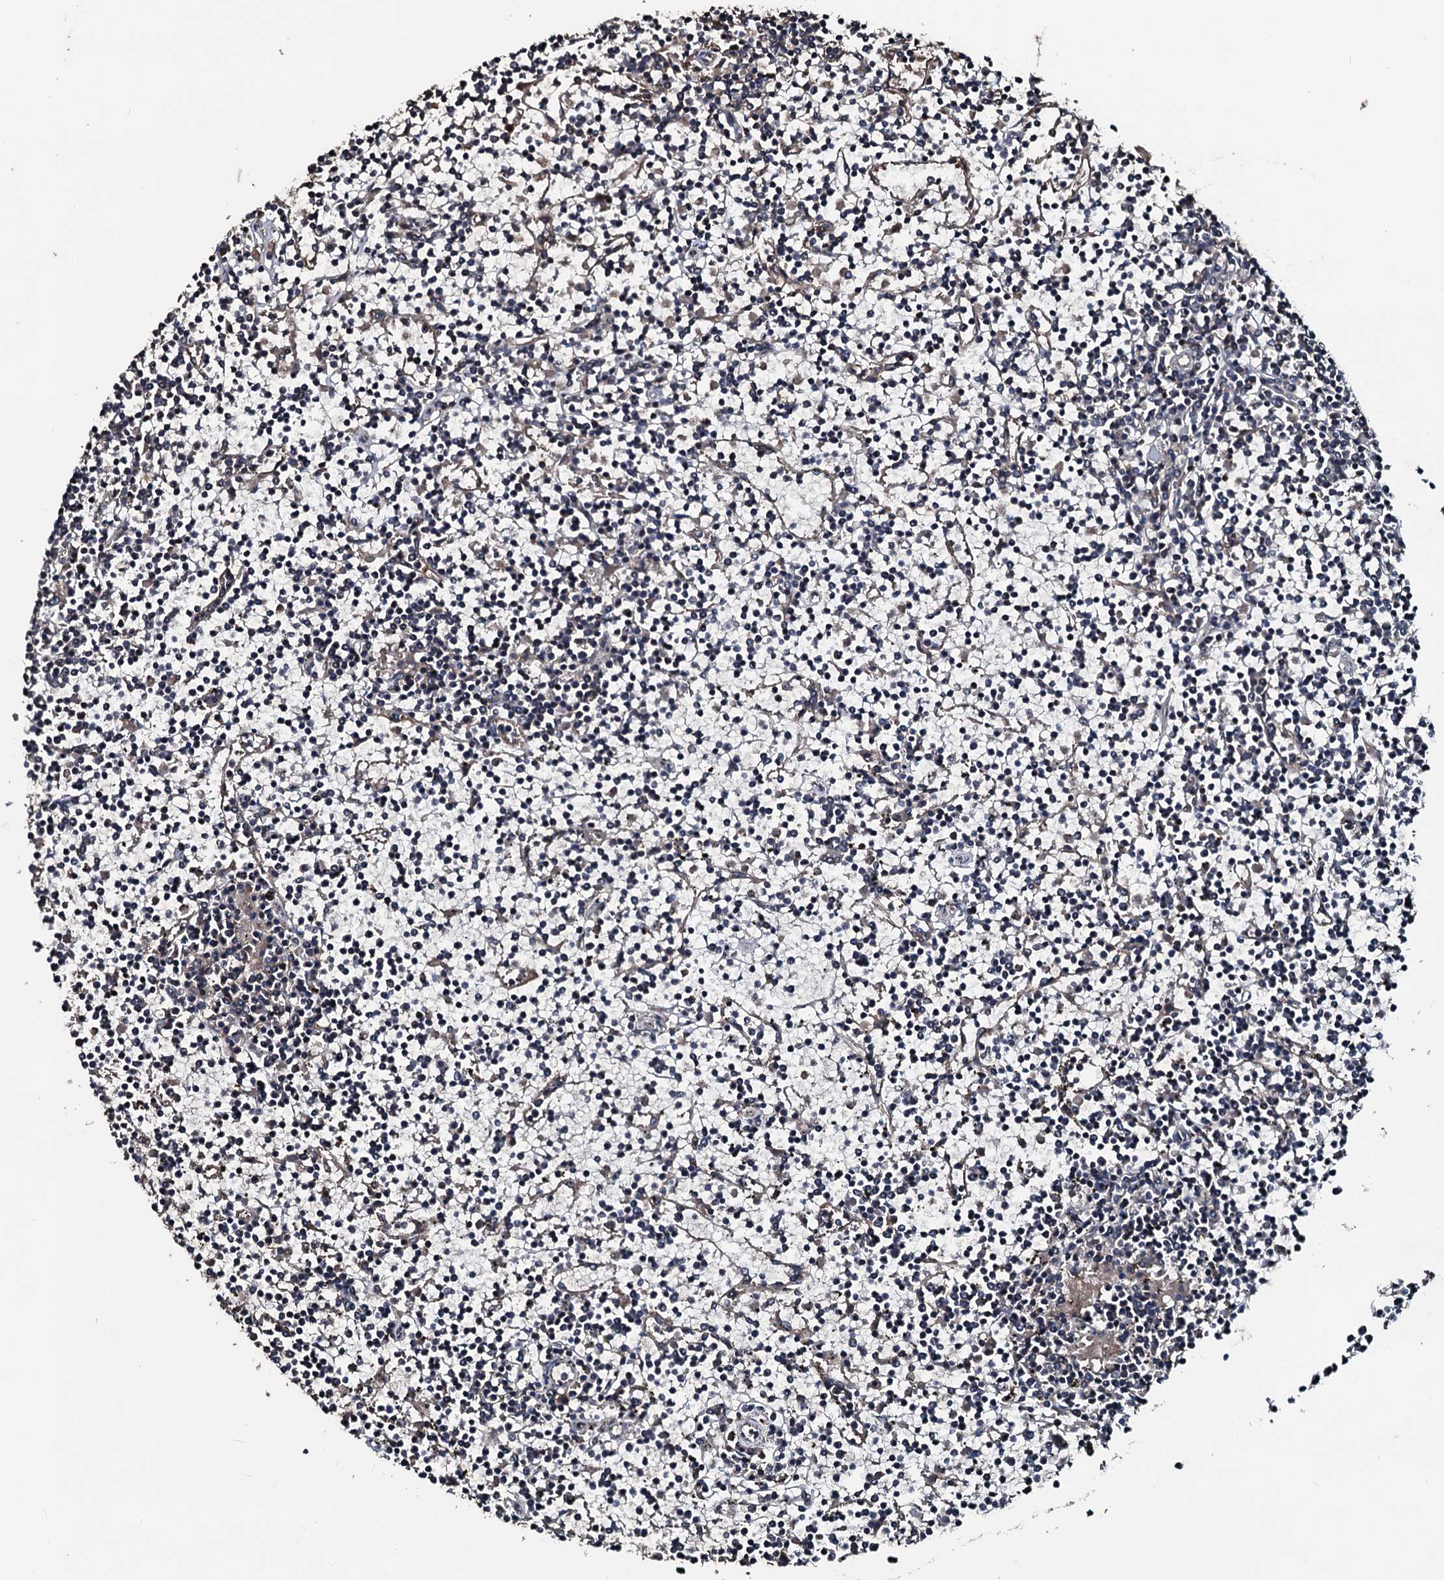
{"staining": {"intensity": "weak", "quantity": "<25%", "location": "cytoplasmic/membranous"}, "tissue": "lymphoma", "cell_type": "Tumor cells", "image_type": "cancer", "snomed": [{"axis": "morphology", "description": "Malignant lymphoma, non-Hodgkin's type, Low grade"}, {"axis": "topography", "description": "Spleen"}], "caption": "Tumor cells show no significant protein expression in lymphoma.", "gene": "AARS1", "patient": {"sex": "female", "age": 19}}